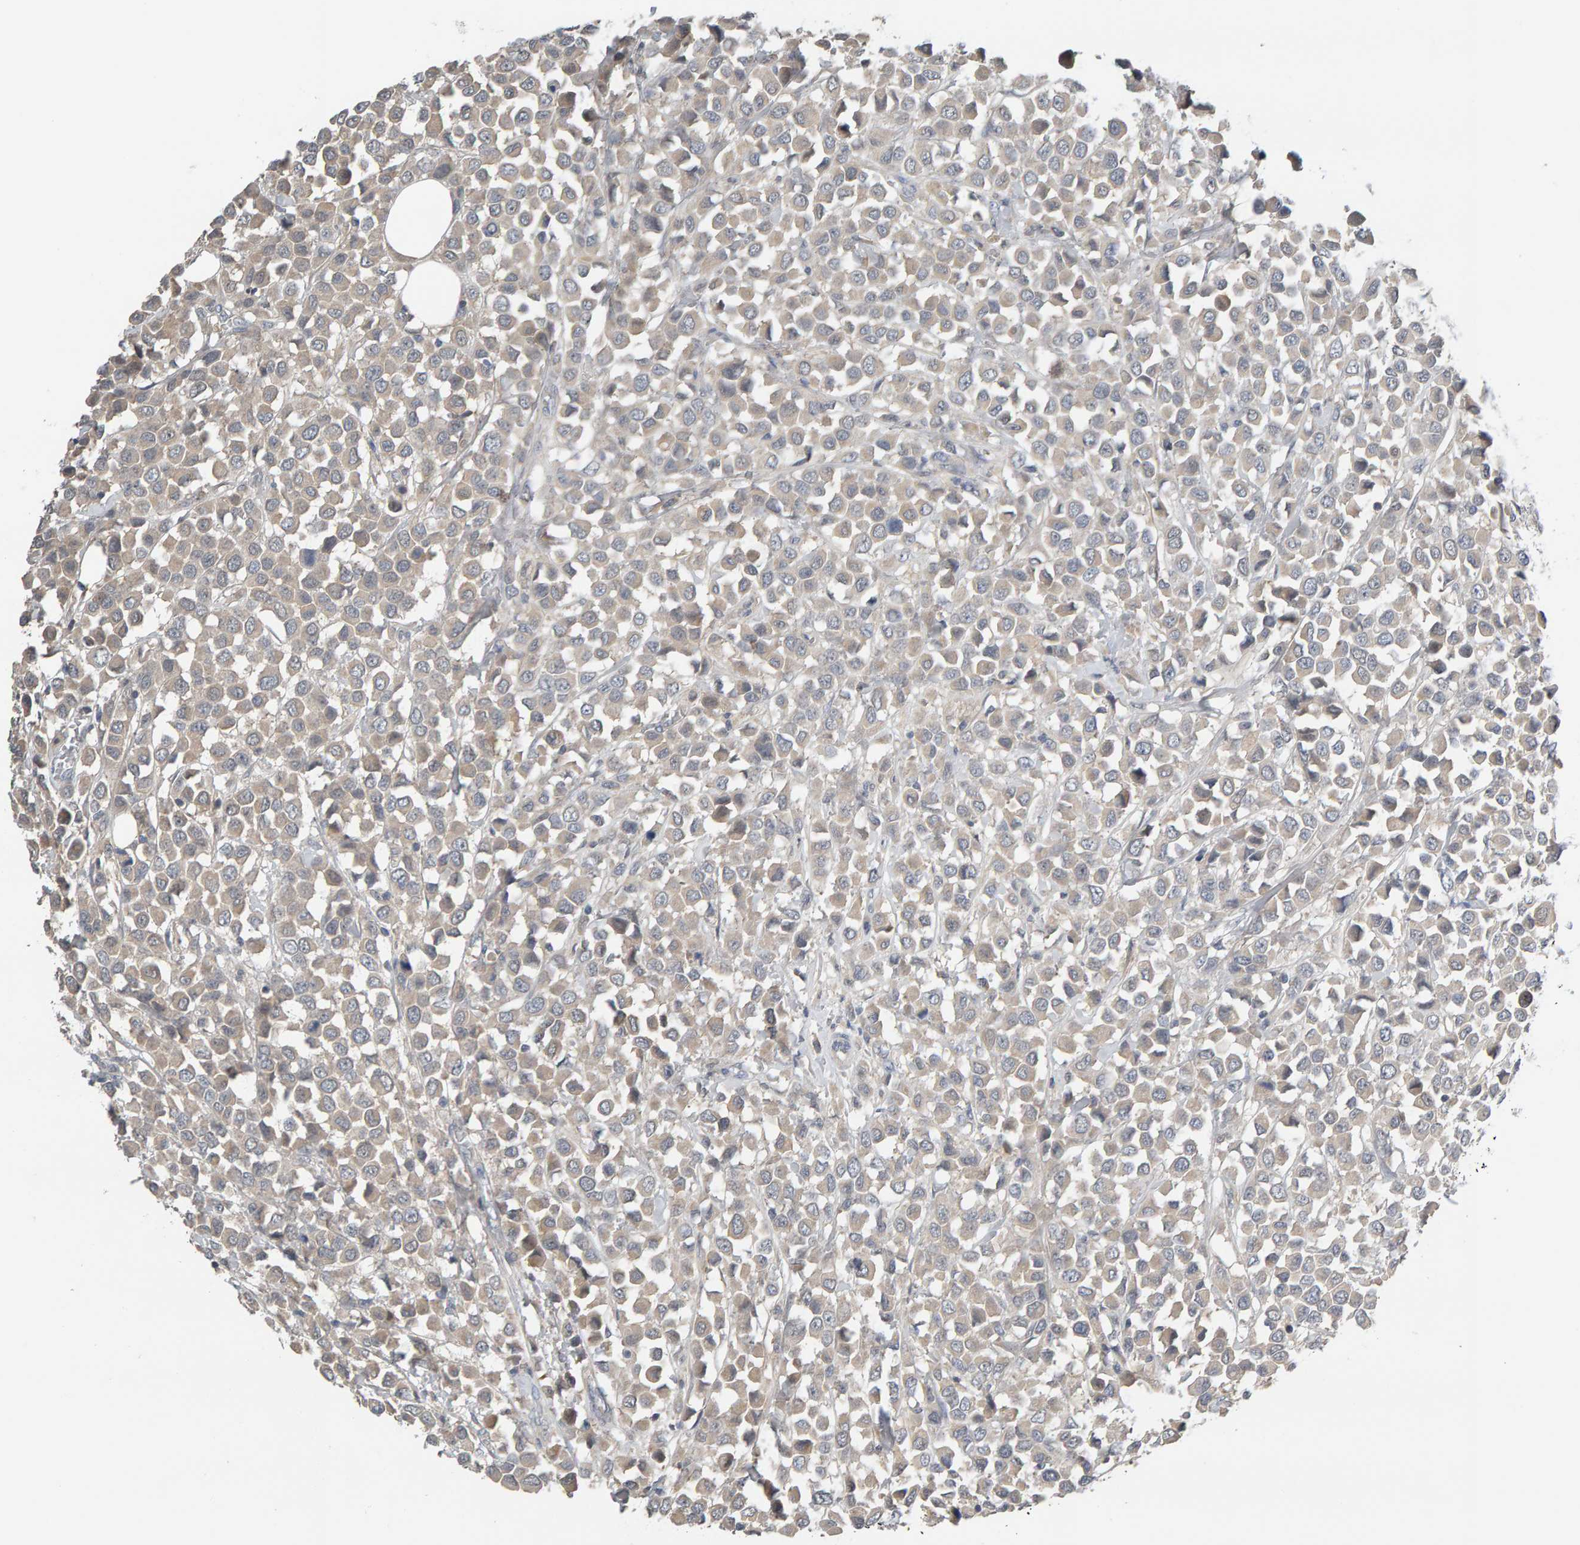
{"staining": {"intensity": "weak", "quantity": "<25%", "location": "cytoplasmic/membranous"}, "tissue": "breast cancer", "cell_type": "Tumor cells", "image_type": "cancer", "snomed": [{"axis": "morphology", "description": "Duct carcinoma"}, {"axis": "topography", "description": "Breast"}], "caption": "An image of human infiltrating ductal carcinoma (breast) is negative for staining in tumor cells. (DAB (3,3'-diaminobenzidine) immunohistochemistry (IHC), high magnification).", "gene": "GFUS", "patient": {"sex": "female", "age": 61}}